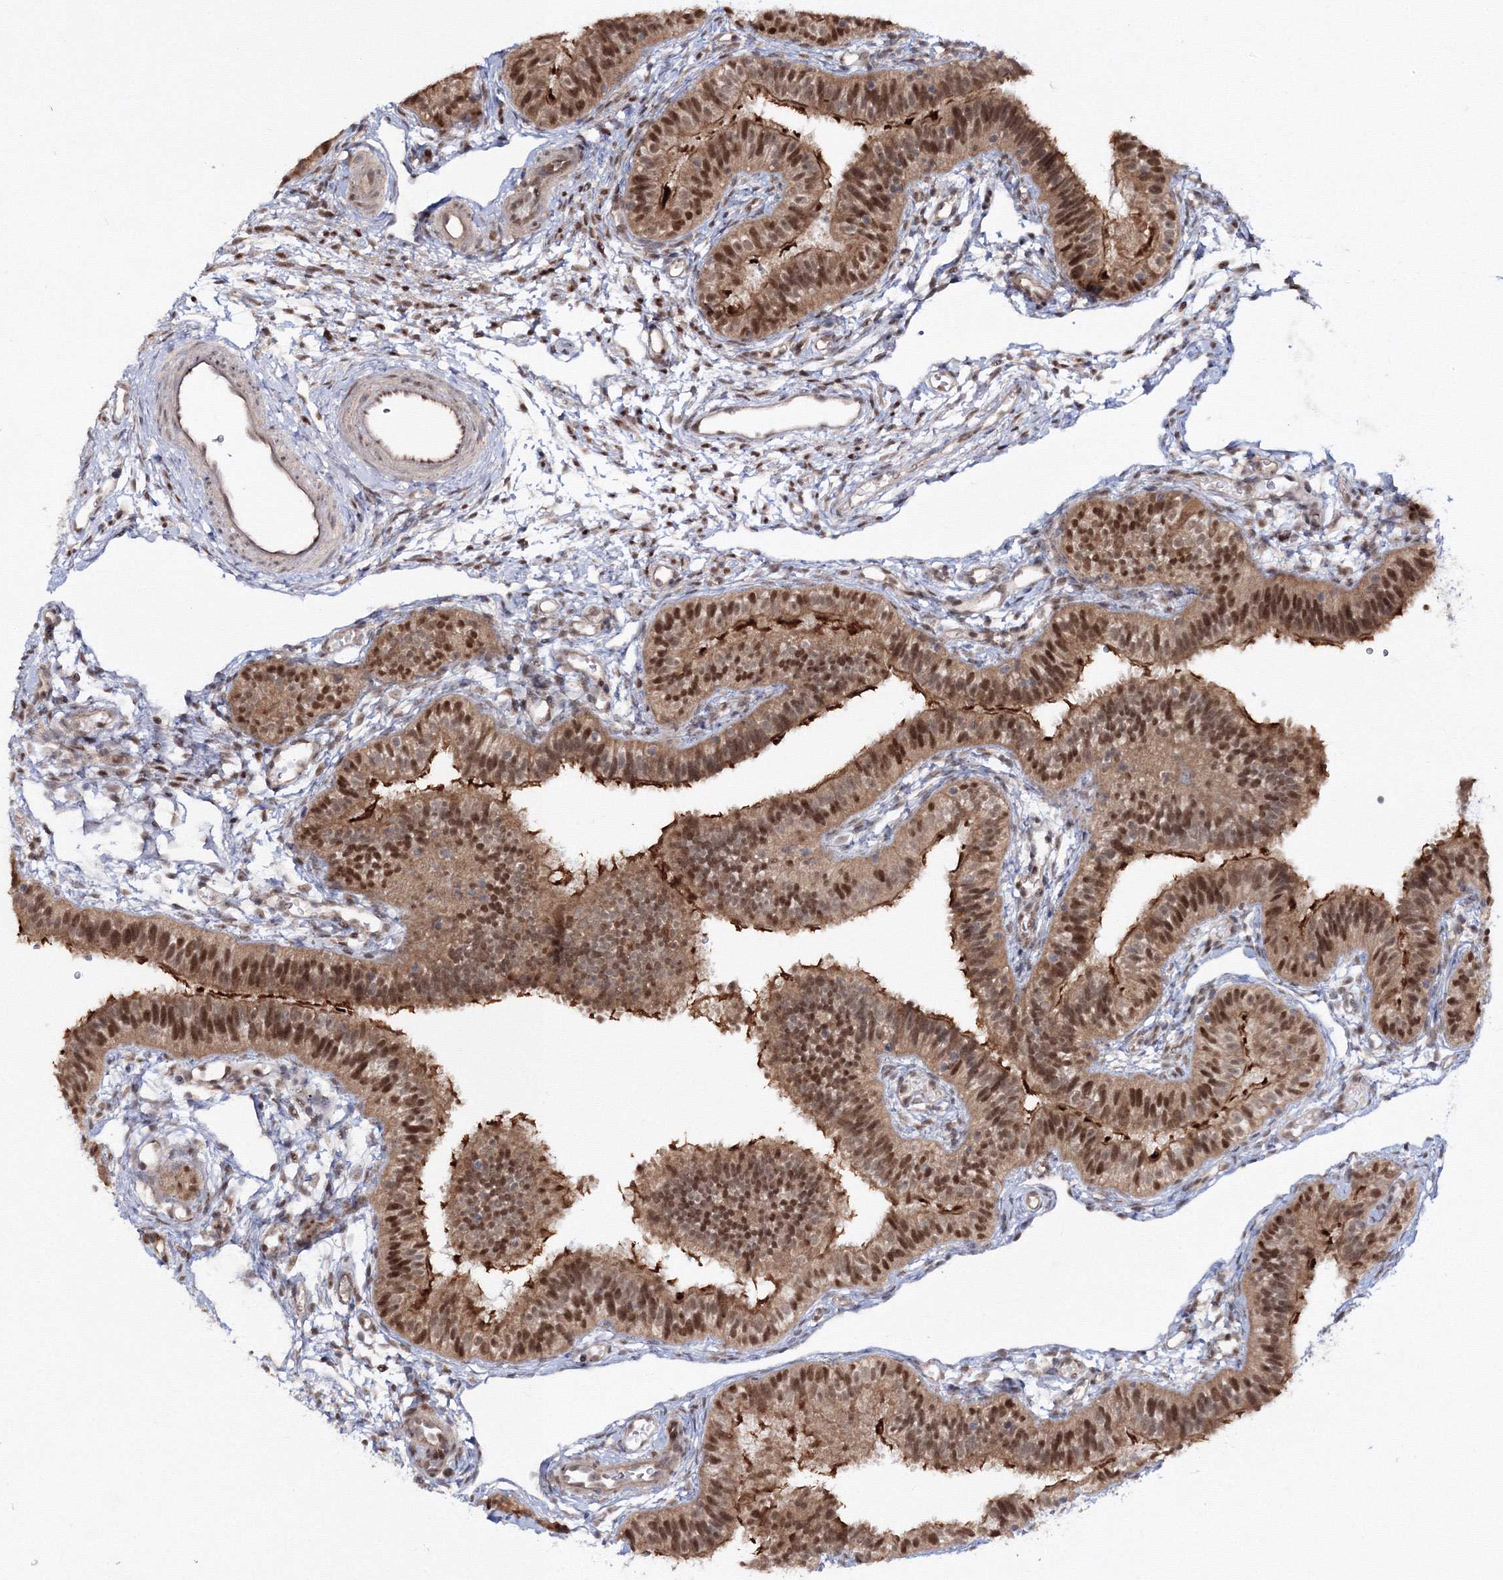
{"staining": {"intensity": "strong", "quantity": ">75%", "location": "cytoplasmic/membranous,nuclear"}, "tissue": "fallopian tube", "cell_type": "Glandular cells", "image_type": "normal", "snomed": [{"axis": "morphology", "description": "Normal tissue, NOS"}, {"axis": "topography", "description": "Fallopian tube"}], "caption": "Brown immunohistochemical staining in unremarkable human fallopian tube demonstrates strong cytoplasmic/membranous,nuclear positivity in about >75% of glandular cells. (DAB = brown stain, brightfield microscopy at high magnification).", "gene": "ZFAND6", "patient": {"sex": "female", "age": 35}}